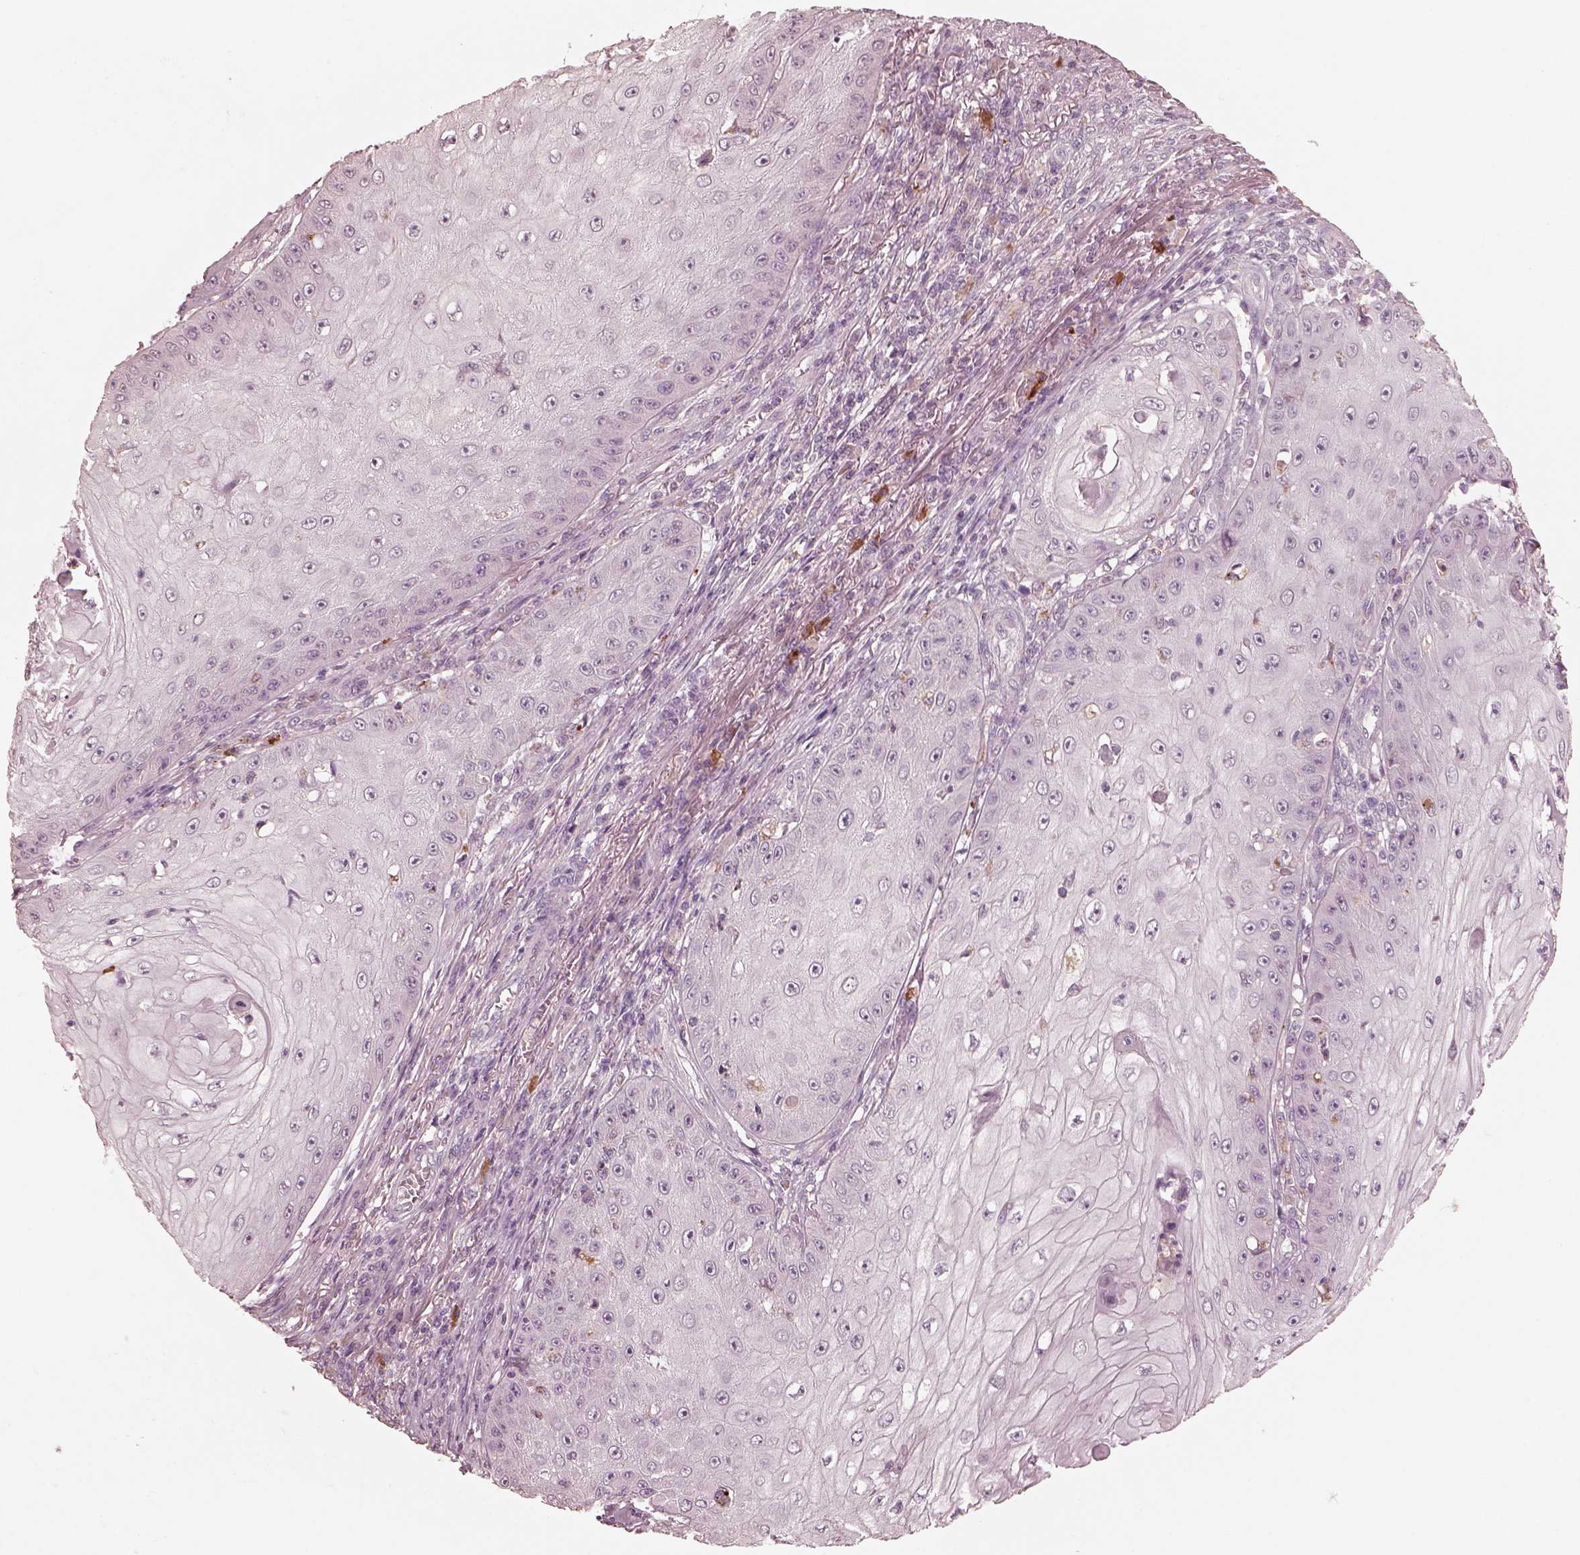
{"staining": {"intensity": "negative", "quantity": "none", "location": "none"}, "tissue": "skin cancer", "cell_type": "Tumor cells", "image_type": "cancer", "snomed": [{"axis": "morphology", "description": "Squamous cell carcinoma, NOS"}, {"axis": "topography", "description": "Skin"}], "caption": "High magnification brightfield microscopy of squamous cell carcinoma (skin) stained with DAB (brown) and counterstained with hematoxylin (blue): tumor cells show no significant positivity.", "gene": "VWA5B1", "patient": {"sex": "male", "age": 70}}